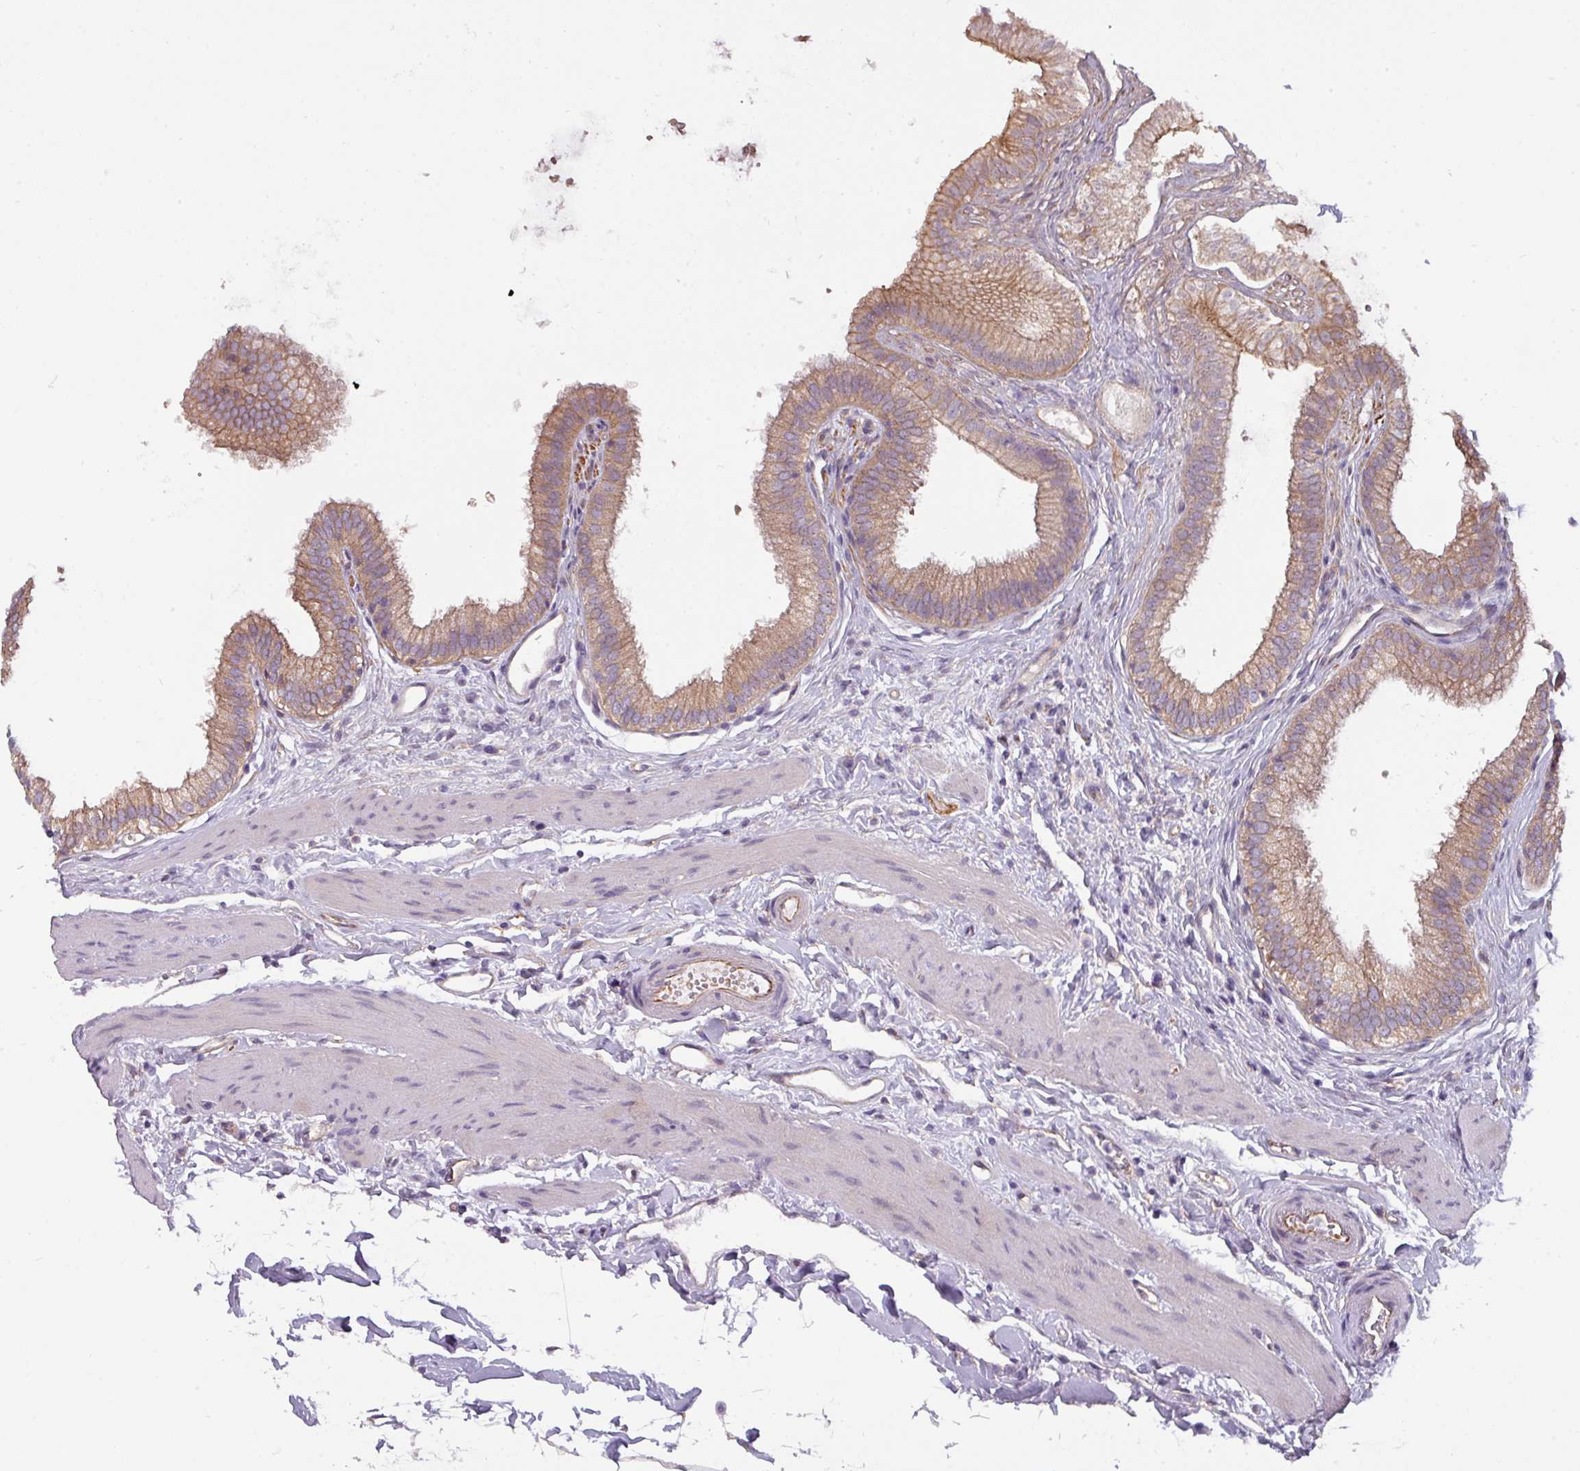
{"staining": {"intensity": "moderate", "quantity": ">75%", "location": "cytoplasmic/membranous"}, "tissue": "gallbladder", "cell_type": "Glandular cells", "image_type": "normal", "snomed": [{"axis": "morphology", "description": "Normal tissue, NOS"}, {"axis": "topography", "description": "Gallbladder"}], "caption": "Normal gallbladder demonstrates moderate cytoplasmic/membranous expression in about >75% of glandular cells.", "gene": "BUD23", "patient": {"sex": "female", "age": 54}}